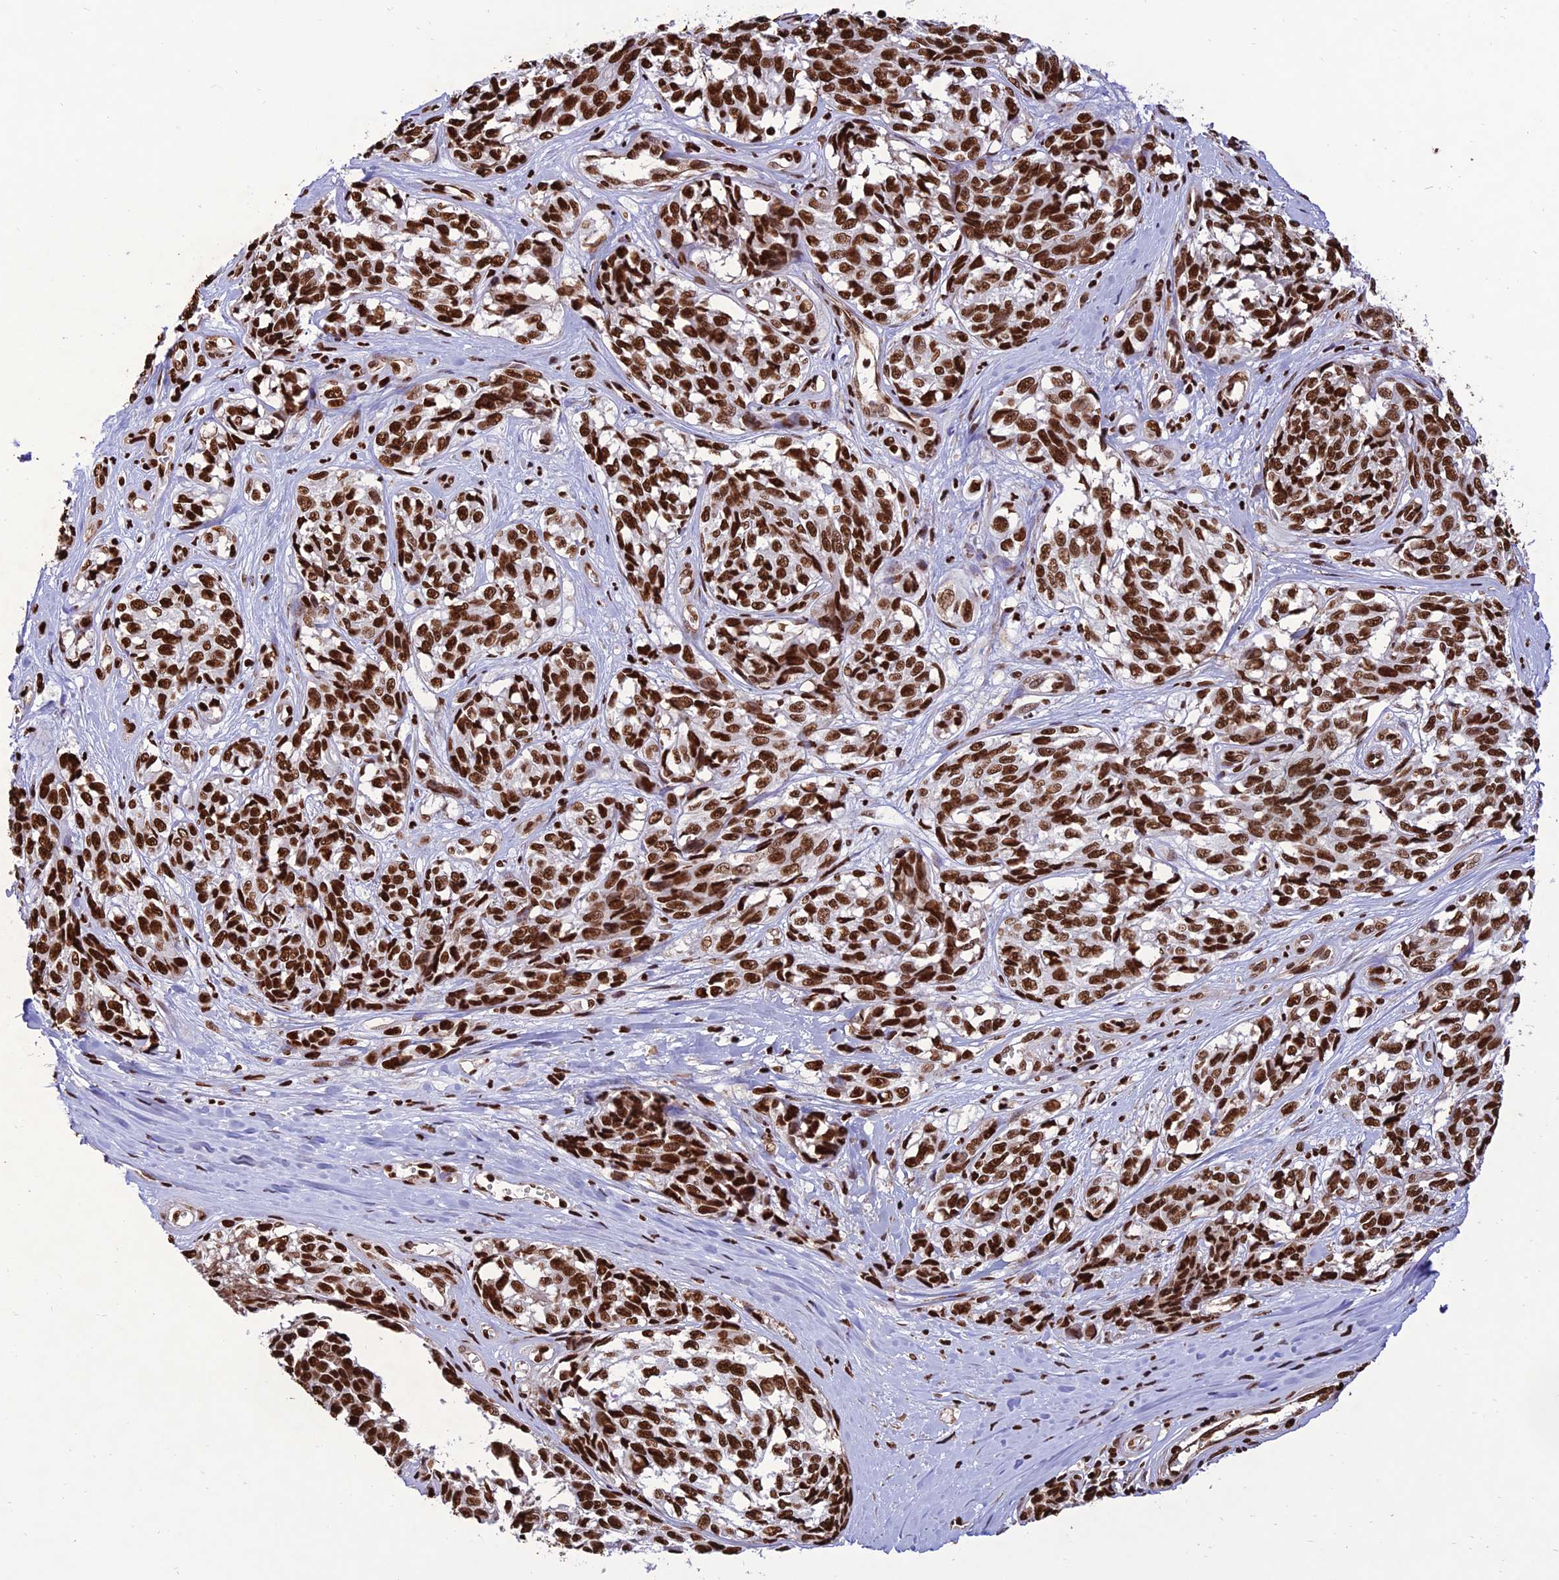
{"staining": {"intensity": "strong", "quantity": ">75%", "location": "nuclear"}, "tissue": "melanoma", "cell_type": "Tumor cells", "image_type": "cancer", "snomed": [{"axis": "morphology", "description": "Malignant melanoma, NOS"}, {"axis": "topography", "description": "Skin"}], "caption": "Tumor cells show high levels of strong nuclear expression in about >75% of cells in melanoma. The protein of interest is shown in brown color, while the nuclei are stained blue.", "gene": "INO80E", "patient": {"sex": "female", "age": 64}}